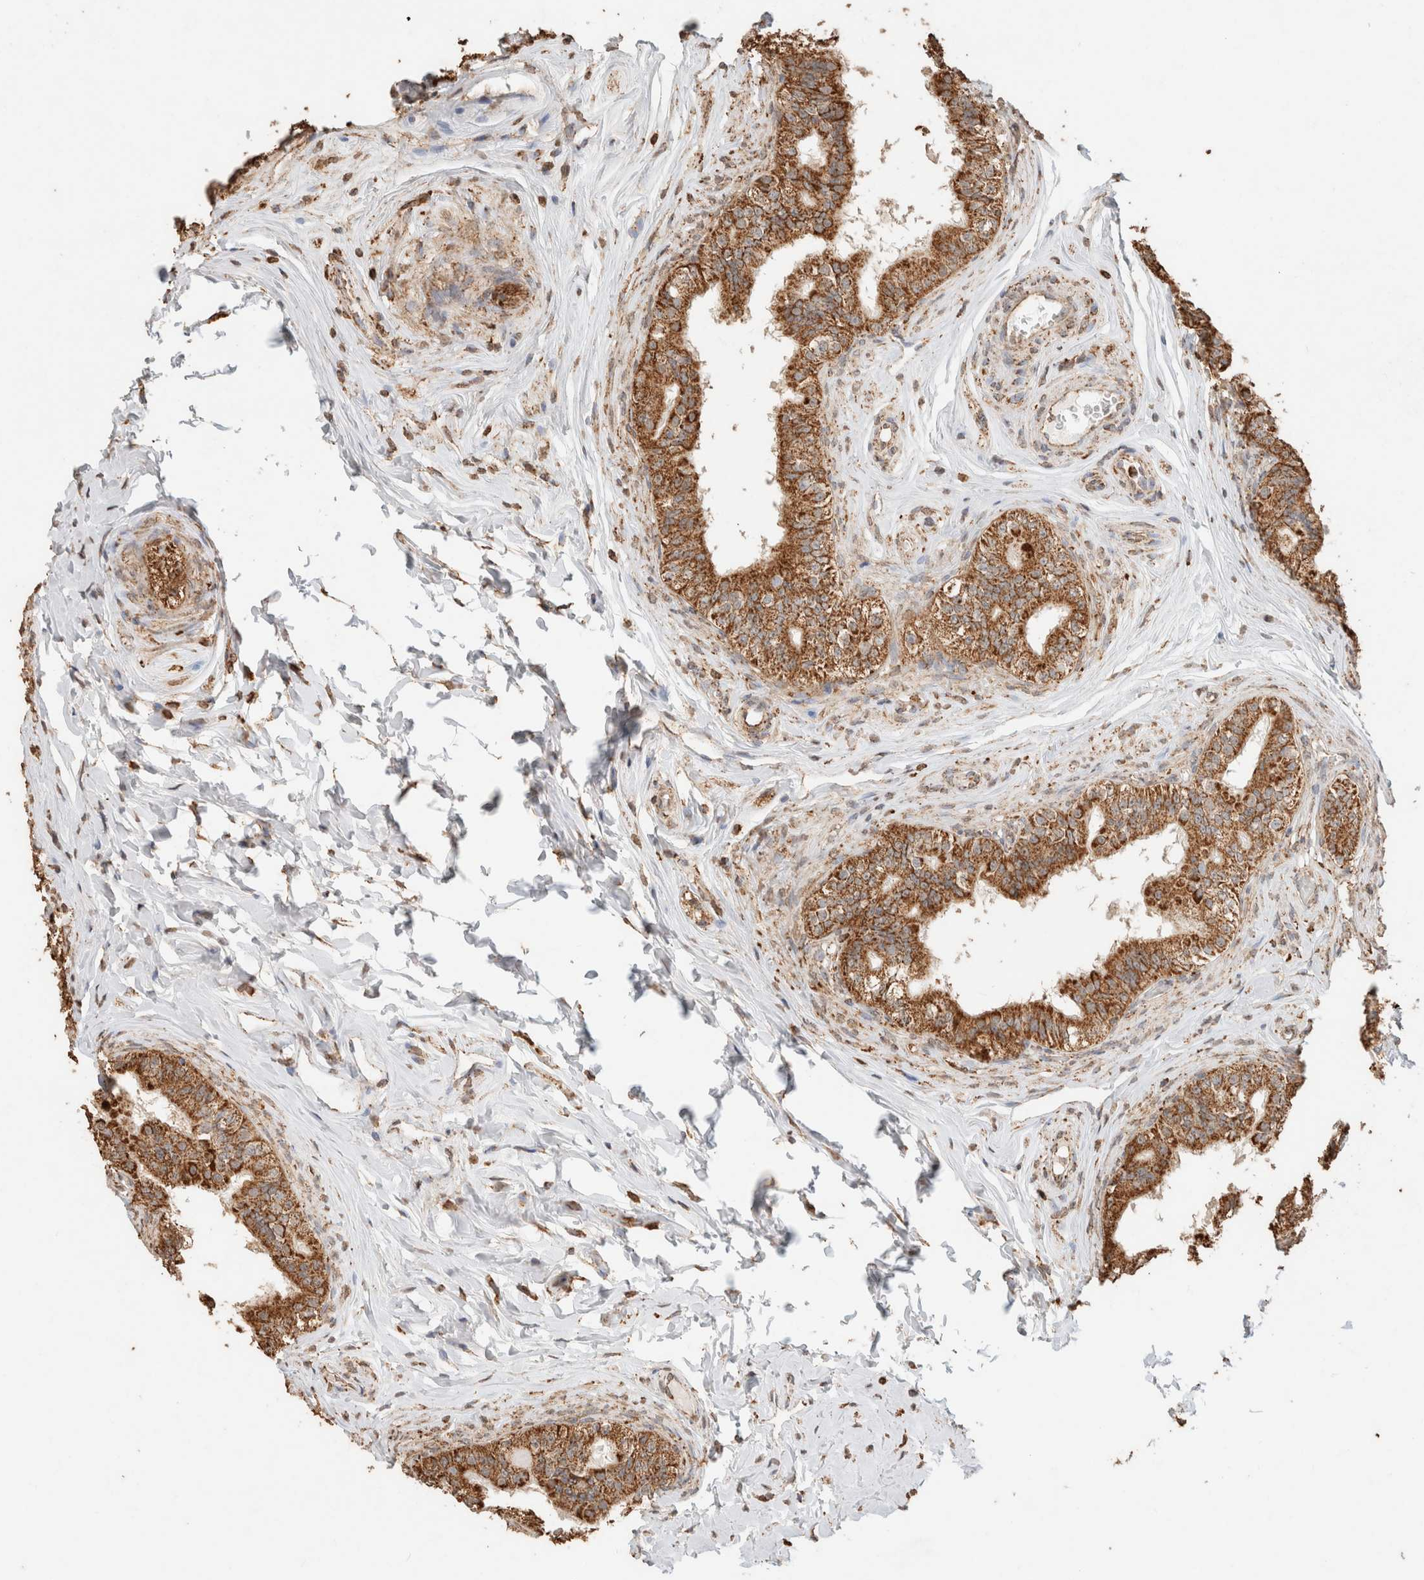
{"staining": {"intensity": "moderate", "quantity": ">75%", "location": "cytoplasmic/membranous"}, "tissue": "epididymis", "cell_type": "Glandular cells", "image_type": "normal", "snomed": [{"axis": "morphology", "description": "Normal tissue, NOS"}, {"axis": "topography", "description": "Testis"}, {"axis": "topography", "description": "Epididymis"}], "caption": "Immunohistochemical staining of normal epididymis reveals >75% levels of moderate cytoplasmic/membranous protein expression in about >75% of glandular cells. The protein of interest is shown in brown color, while the nuclei are stained blue.", "gene": "SDC2", "patient": {"sex": "male", "age": 36}}